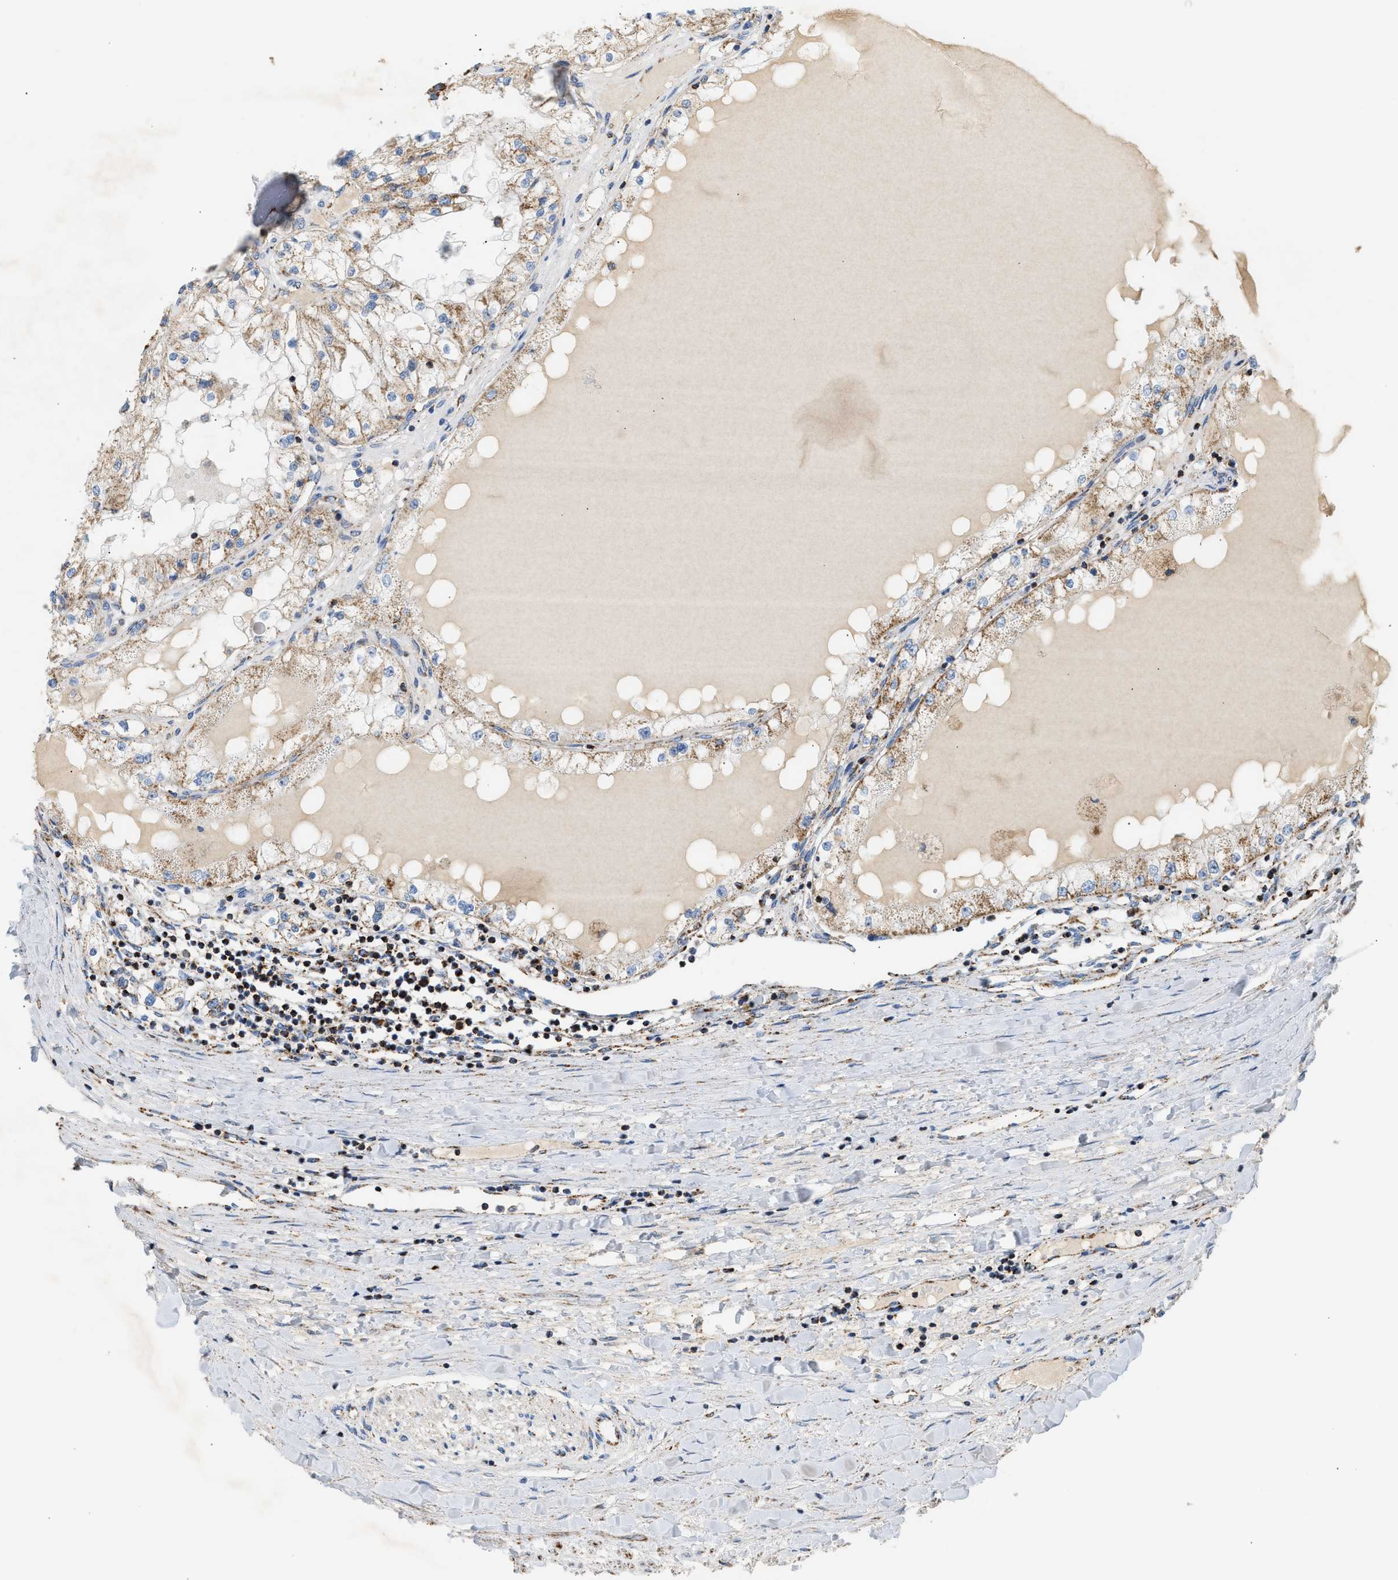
{"staining": {"intensity": "moderate", "quantity": ">75%", "location": "cytoplasmic/membranous"}, "tissue": "renal cancer", "cell_type": "Tumor cells", "image_type": "cancer", "snomed": [{"axis": "morphology", "description": "Adenocarcinoma, NOS"}, {"axis": "topography", "description": "Kidney"}], "caption": "Immunohistochemistry (IHC) staining of renal cancer (adenocarcinoma), which reveals medium levels of moderate cytoplasmic/membranous positivity in about >75% of tumor cells indicating moderate cytoplasmic/membranous protein expression. The staining was performed using DAB (3,3'-diaminobenzidine) (brown) for protein detection and nuclei were counterstained in hematoxylin (blue).", "gene": "OGDH", "patient": {"sex": "male", "age": 68}}